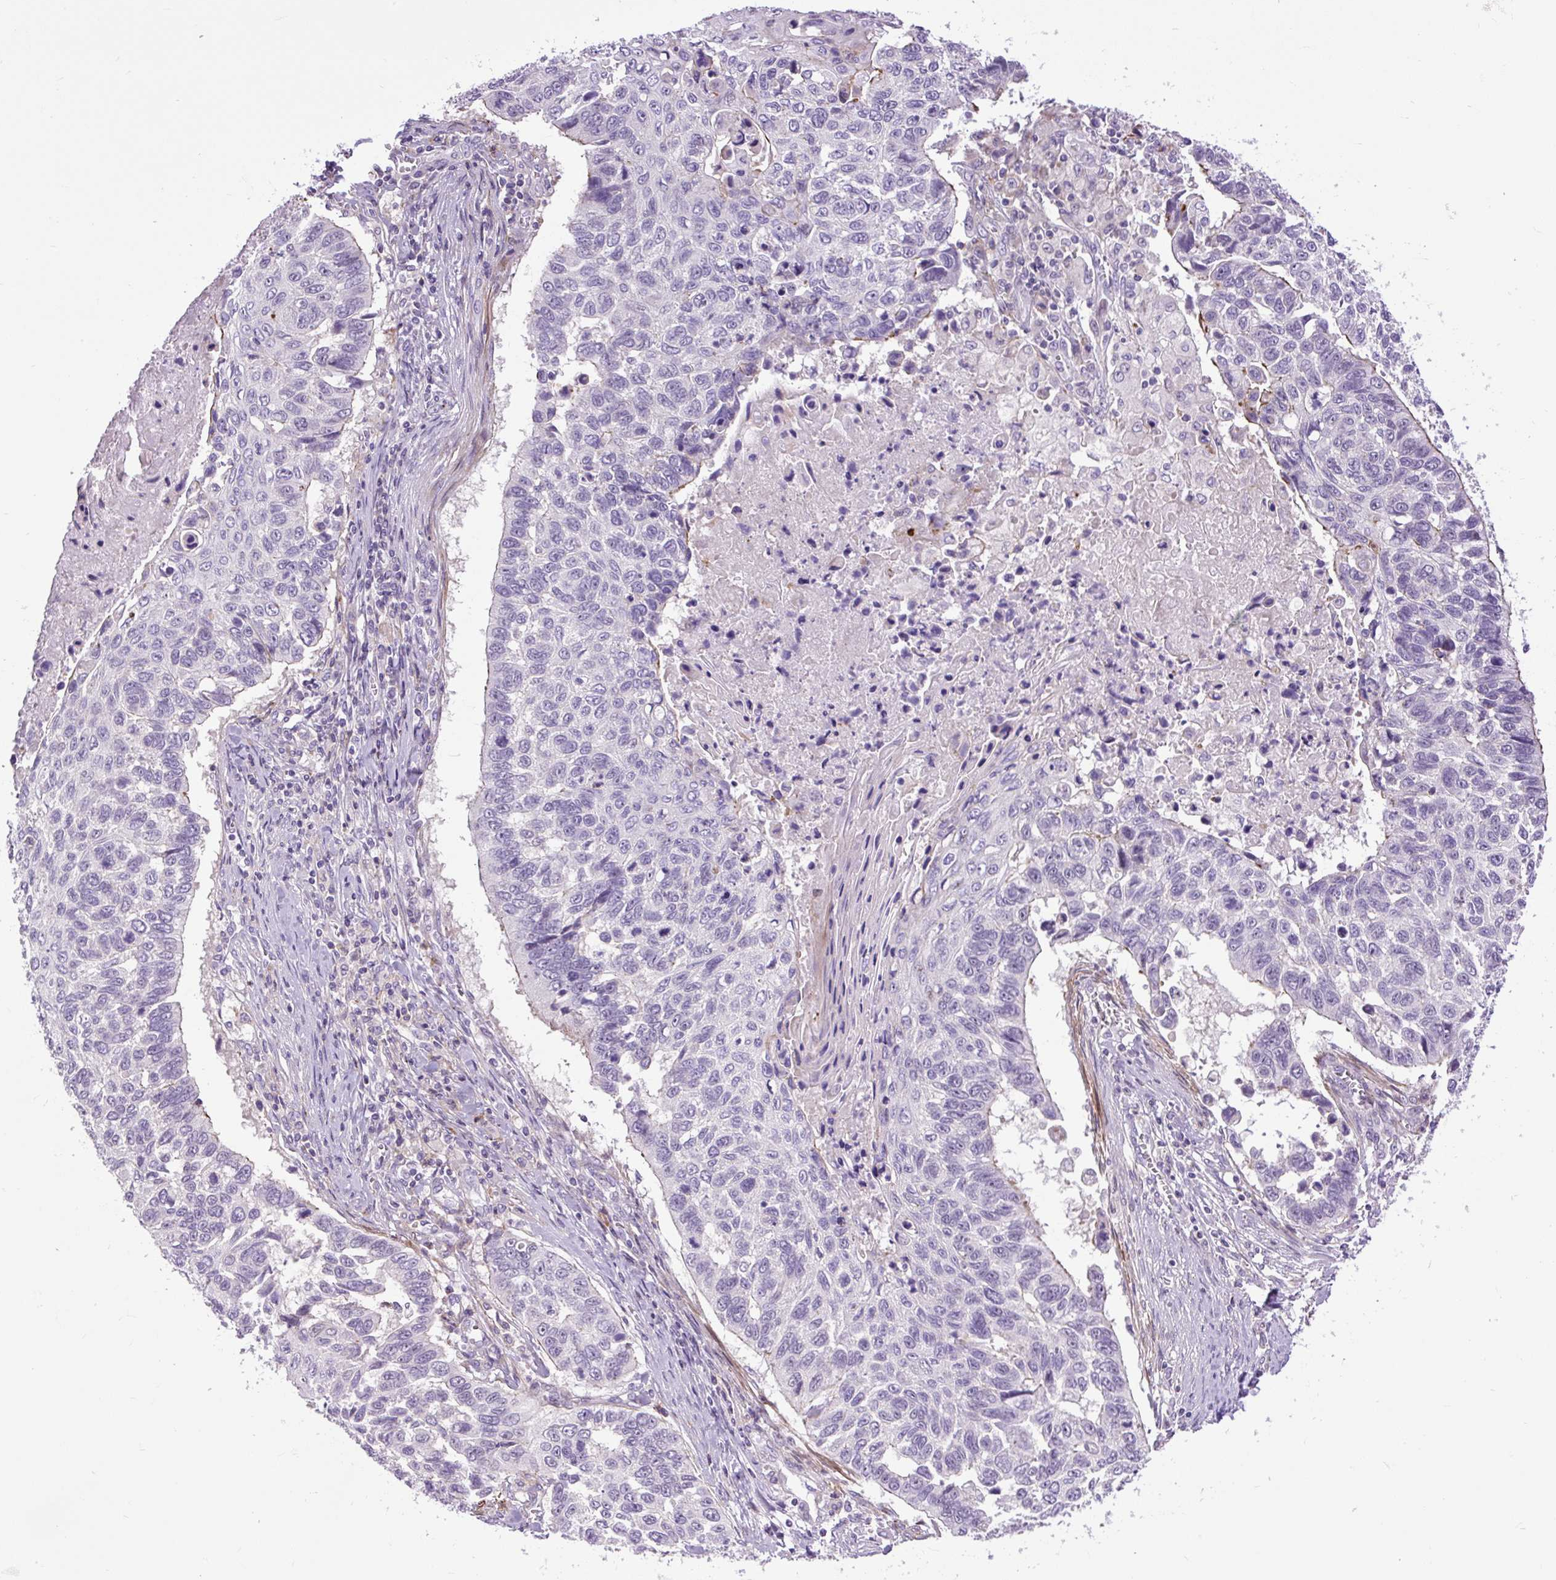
{"staining": {"intensity": "negative", "quantity": "none", "location": "none"}, "tissue": "lung cancer", "cell_type": "Tumor cells", "image_type": "cancer", "snomed": [{"axis": "morphology", "description": "Squamous cell carcinoma, NOS"}, {"axis": "topography", "description": "Lung"}], "caption": "This is a photomicrograph of IHC staining of lung cancer, which shows no expression in tumor cells.", "gene": "ZNF197", "patient": {"sex": "male", "age": 62}}